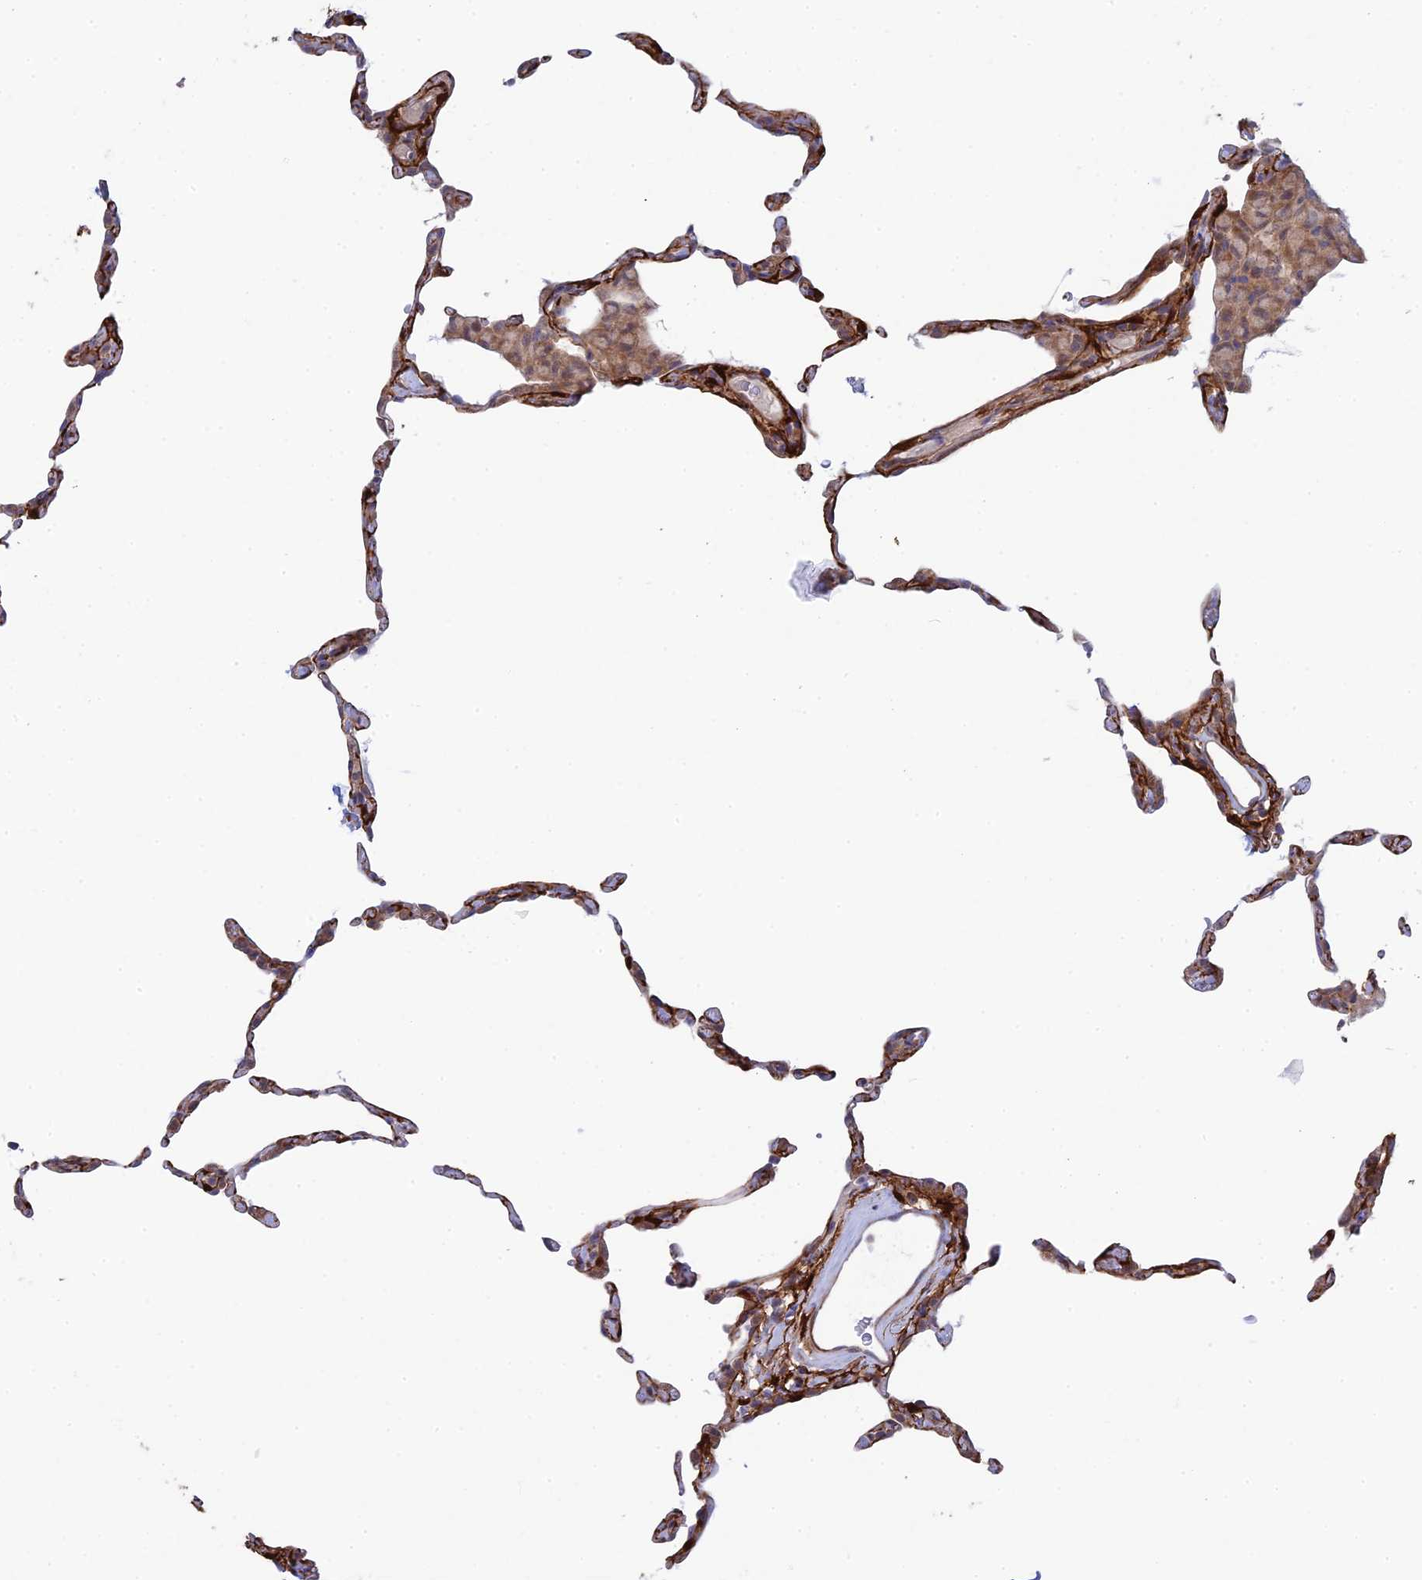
{"staining": {"intensity": "weak", "quantity": "<25%", "location": "cytoplasmic/membranous"}, "tissue": "lung", "cell_type": "Alveolar cells", "image_type": "normal", "snomed": [{"axis": "morphology", "description": "Normal tissue, NOS"}, {"axis": "topography", "description": "Lung"}], "caption": "Immunohistochemical staining of benign human lung demonstrates no significant positivity in alveolar cells. (DAB (3,3'-diaminobenzidine) immunohistochemistry with hematoxylin counter stain).", "gene": "INCA1", "patient": {"sex": "female", "age": 57}}